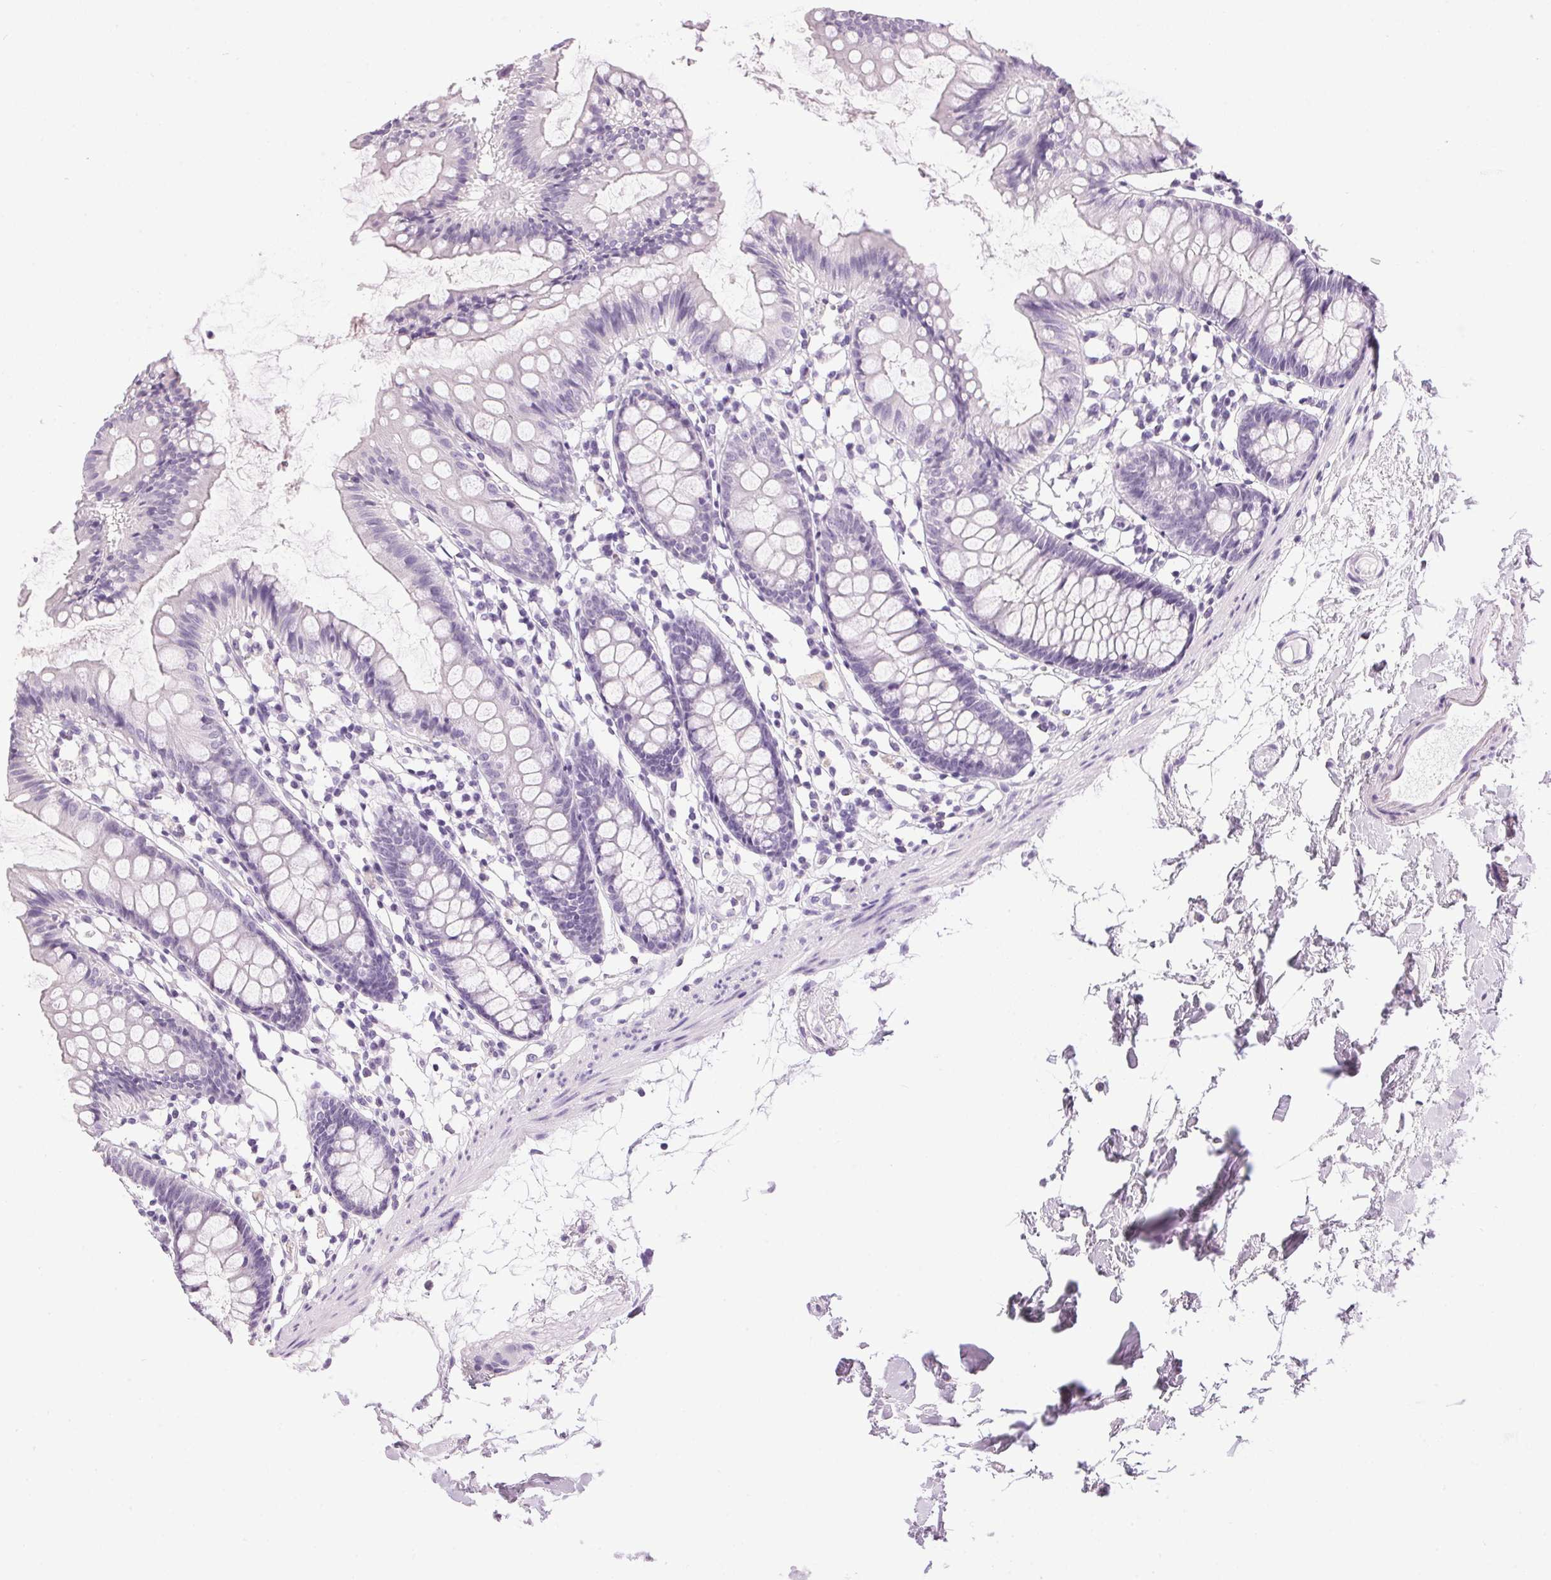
{"staining": {"intensity": "negative", "quantity": "none", "location": "none"}, "tissue": "colon", "cell_type": "Endothelial cells", "image_type": "normal", "snomed": [{"axis": "morphology", "description": "Normal tissue, NOS"}, {"axis": "topography", "description": "Colon"}], "caption": "Immunohistochemistry (IHC) of normal human colon displays no positivity in endothelial cells. (IHC, brightfield microscopy, high magnification).", "gene": "SP7", "patient": {"sex": "female", "age": 84}}